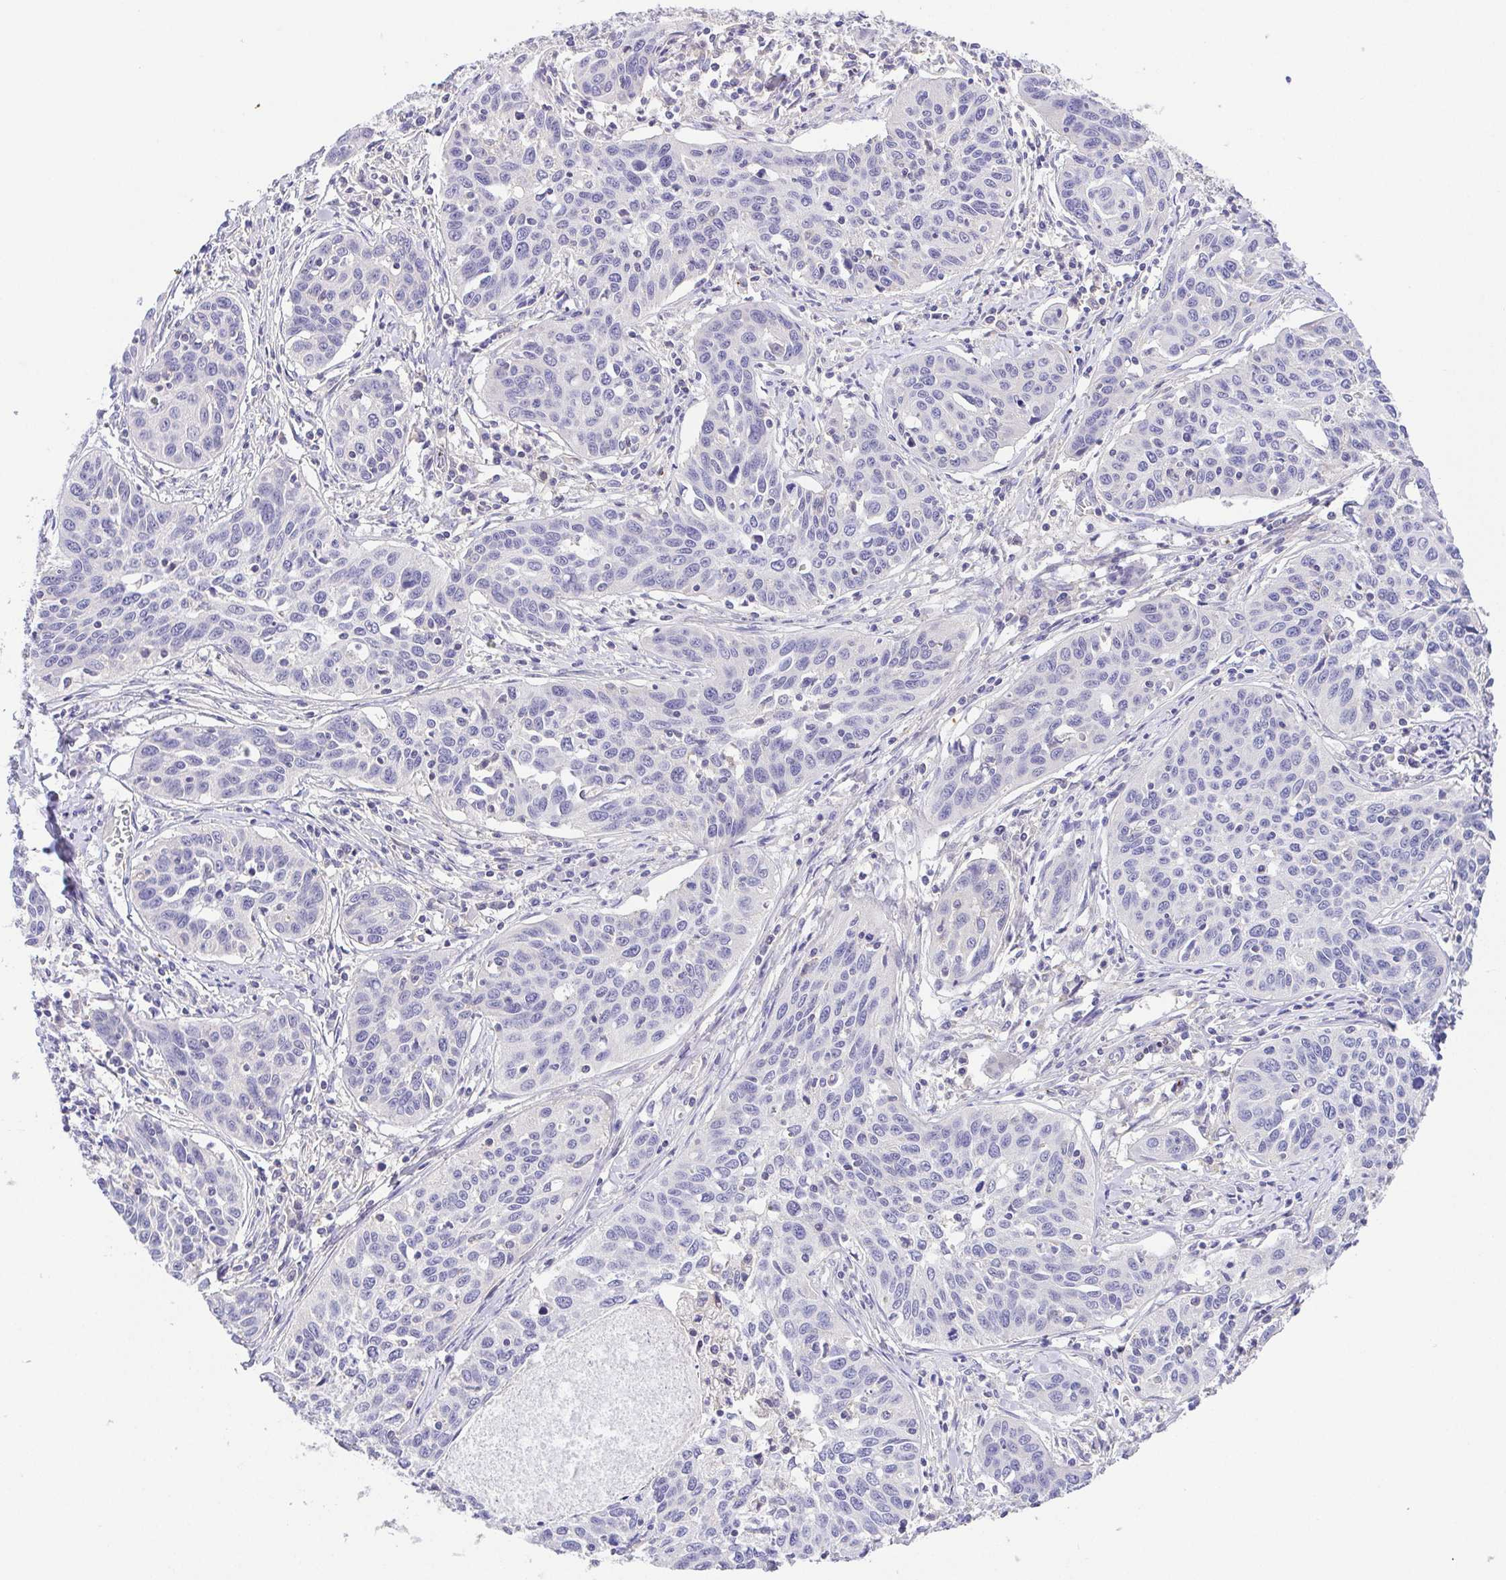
{"staining": {"intensity": "negative", "quantity": "none", "location": "none"}, "tissue": "cervical cancer", "cell_type": "Tumor cells", "image_type": "cancer", "snomed": [{"axis": "morphology", "description": "Squamous cell carcinoma, NOS"}, {"axis": "topography", "description": "Cervix"}], "caption": "Histopathology image shows no significant protein expression in tumor cells of squamous cell carcinoma (cervical).", "gene": "PRR14L", "patient": {"sex": "female", "age": 31}}